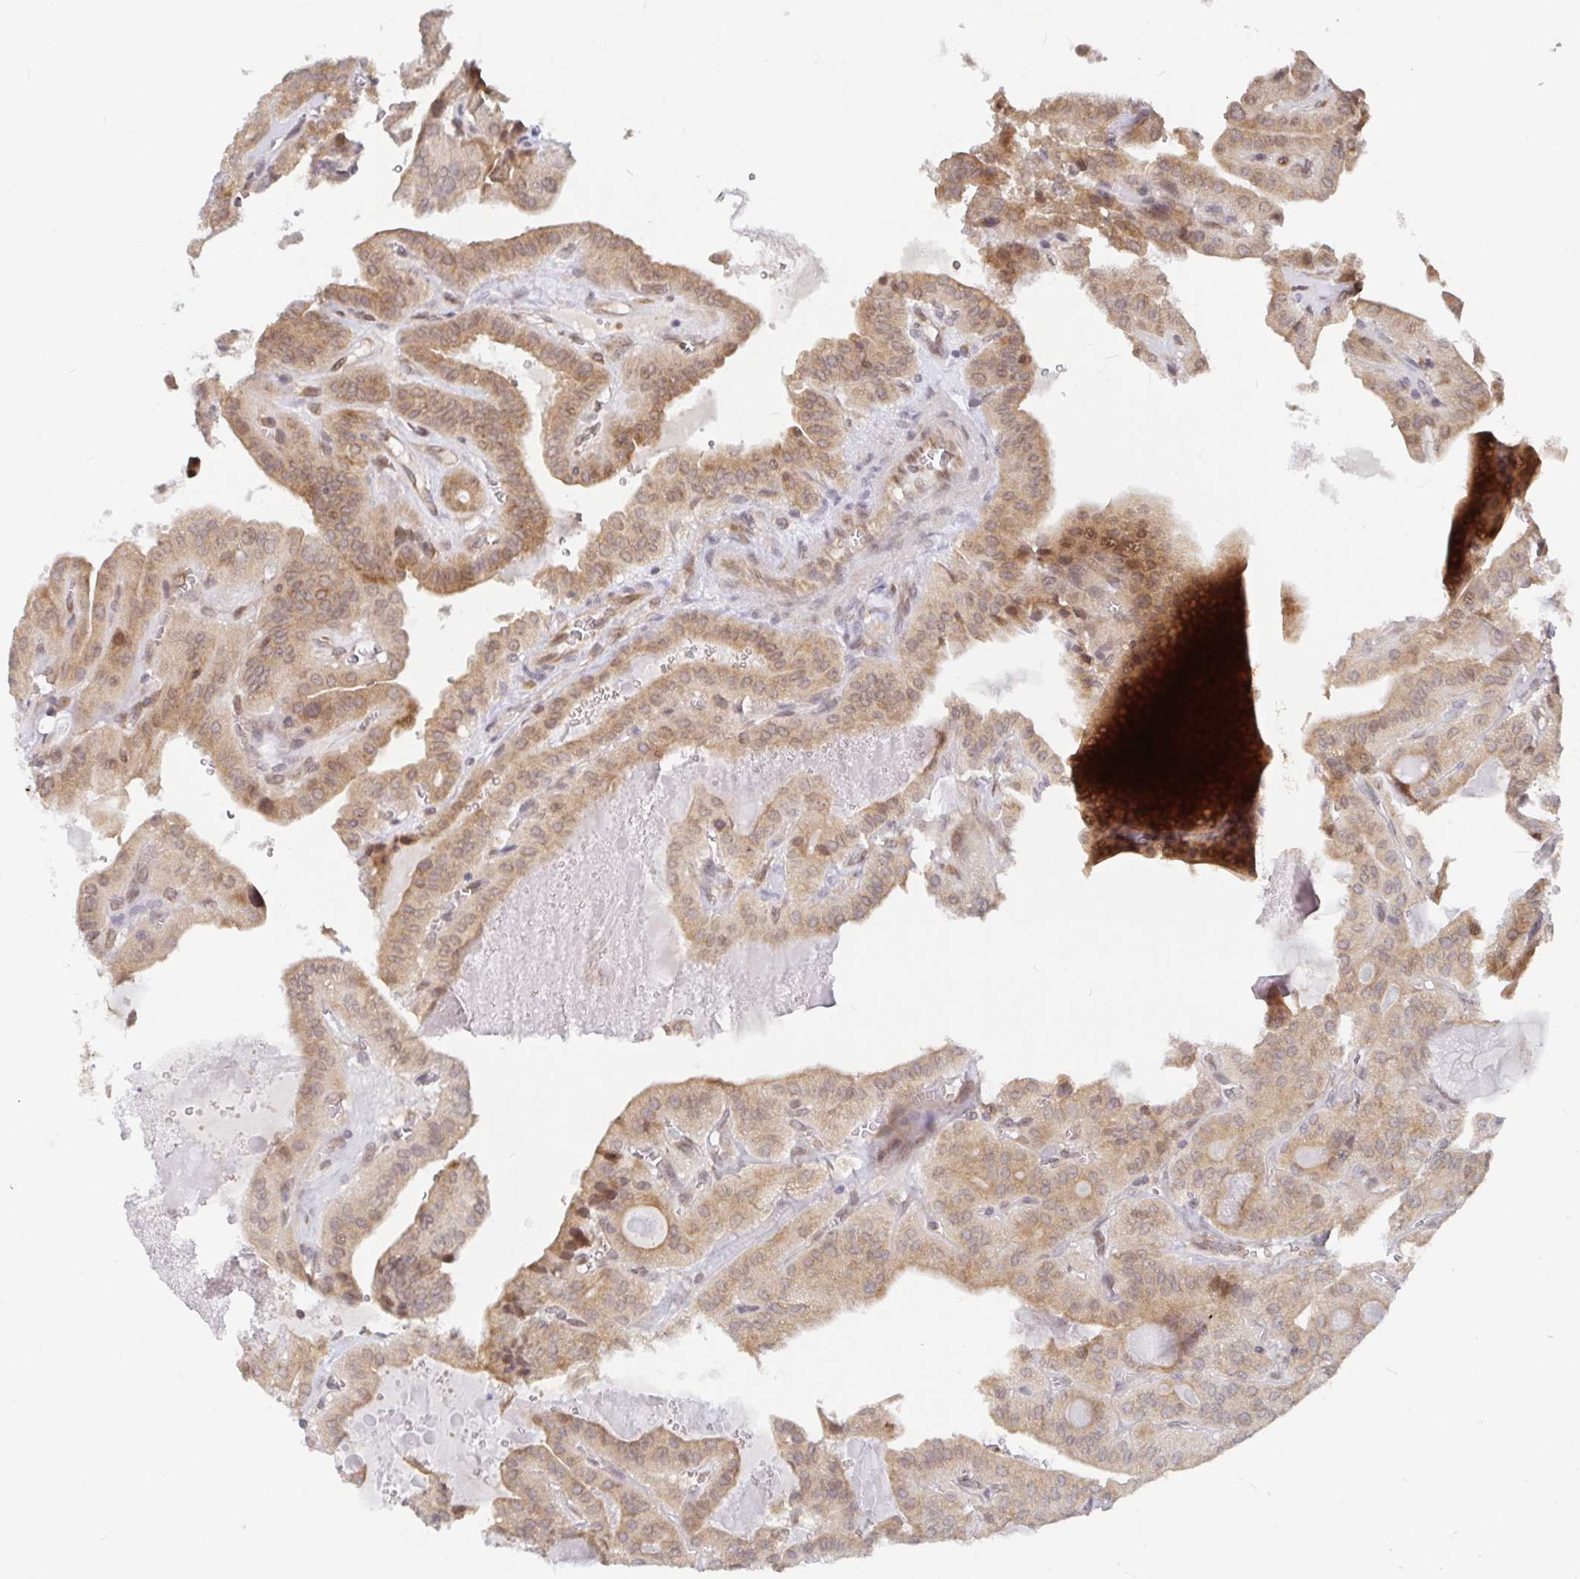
{"staining": {"intensity": "moderate", "quantity": ">75%", "location": "cytoplasmic/membranous,nuclear"}, "tissue": "thyroid cancer", "cell_type": "Tumor cells", "image_type": "cancer", "snomed": [{"axis": "morphology", "description": "Papillary adenocarcinoma, NOS"}, {"axis": "topography", "description": "Thyroid gland"}], "caption": "Thyroid papillary adenocarcinoma tissue demonstrates moderate cytoplasmic/membranous and nuclear staining in about >75% of tumor cells, visualized by immunohistochemistry. Nuclei are stained in blue.", "gene": "ALG1", "patient": {"sex": "male", "age": 52}}